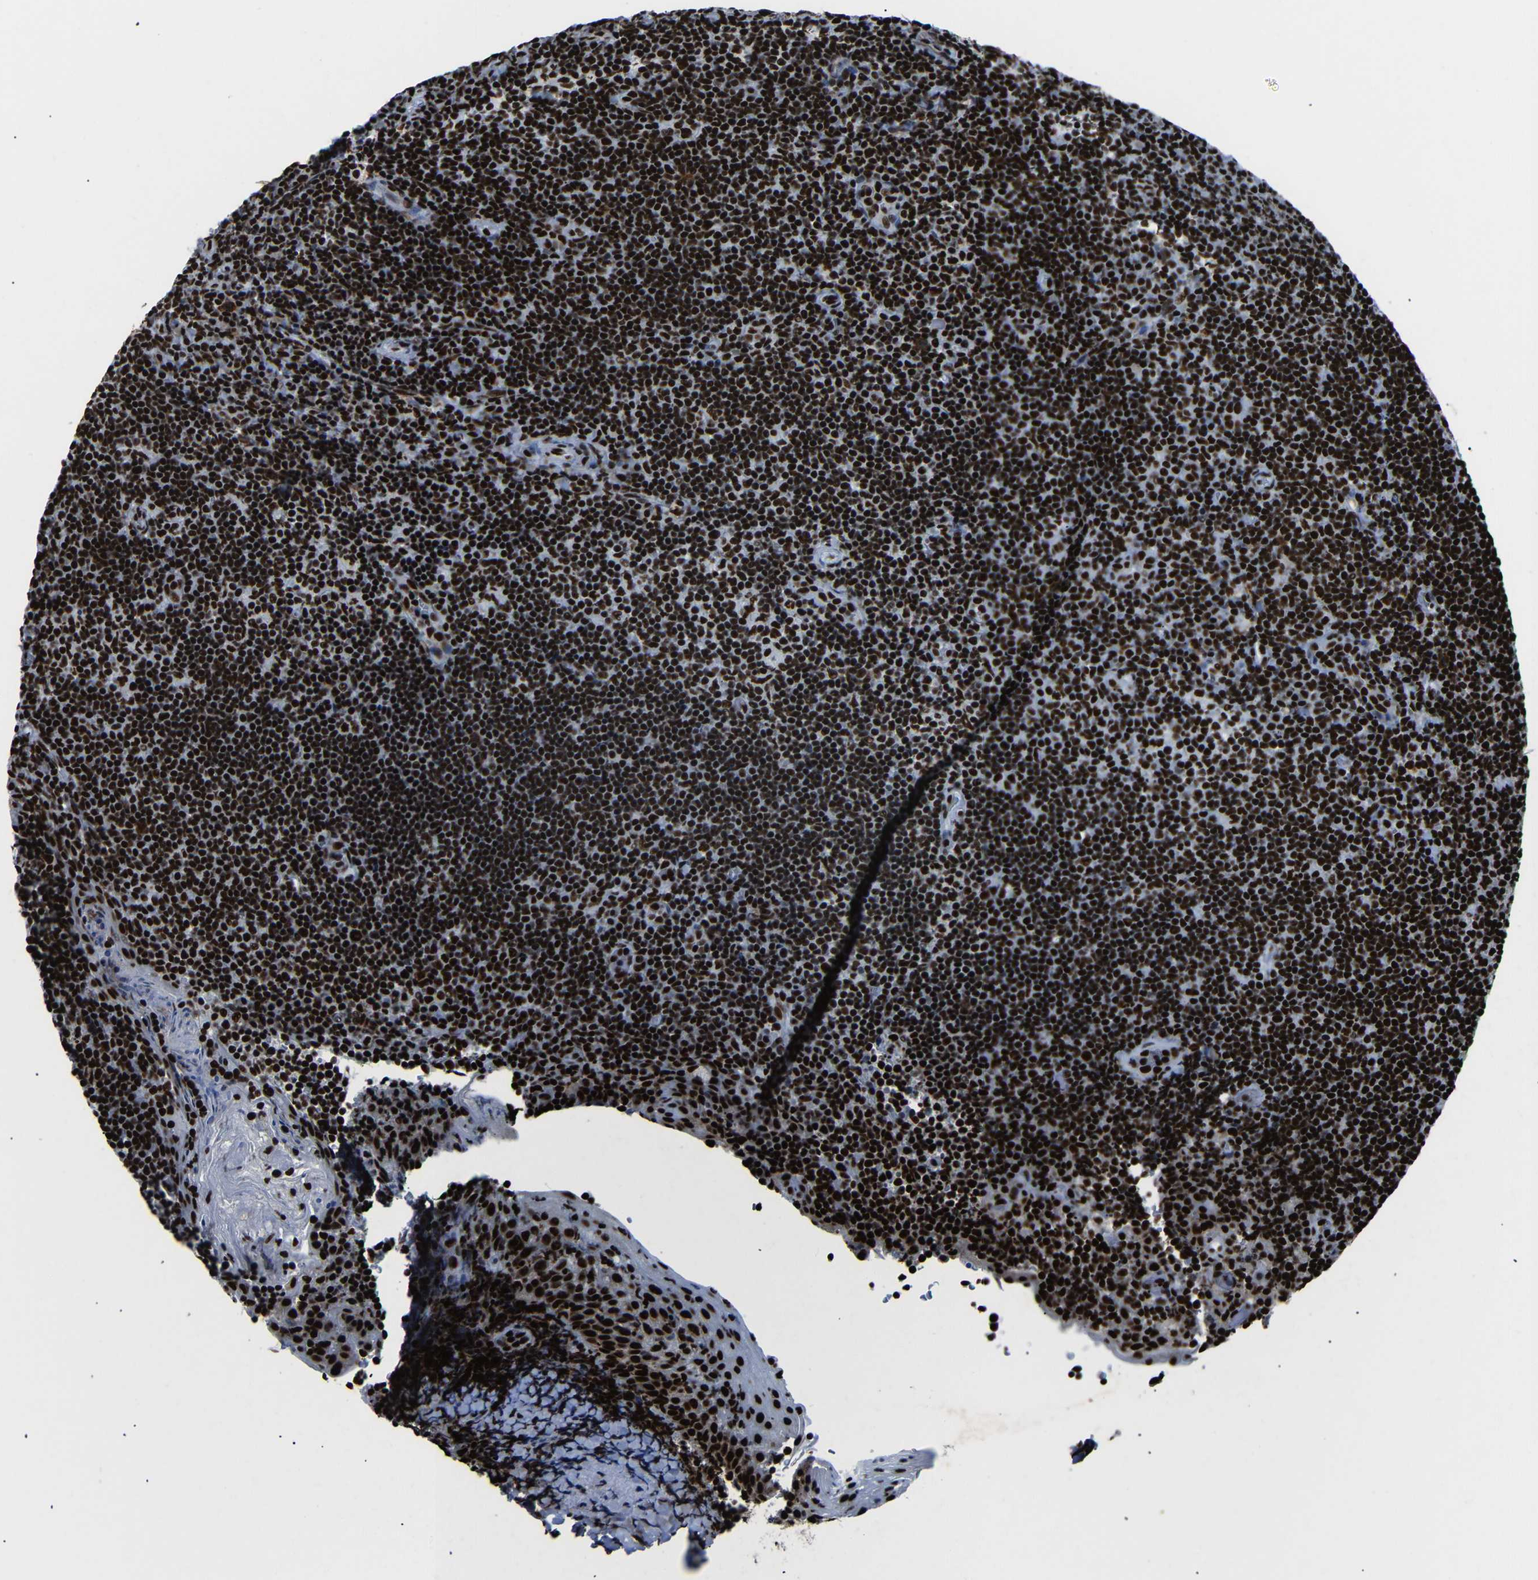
{"staining": {"intensity": "strong", "quantity": ">75%", "location": "nuclear"}, "tissue": "tonsil", "cell_type": "Germinal center cells", "image_type": "normal", "snomed": [{"axis": "morphology", "description": "Normal tissue, NOS"}, {"axis": "topography", "description": "Tonsil"}], "caption": "Tonsil stained with IHC reveals strong nuclear staining in approximately >75% of germinal center cells.", "gene": "SRSF1", "patient": {"sex": "male", "age": 37}}